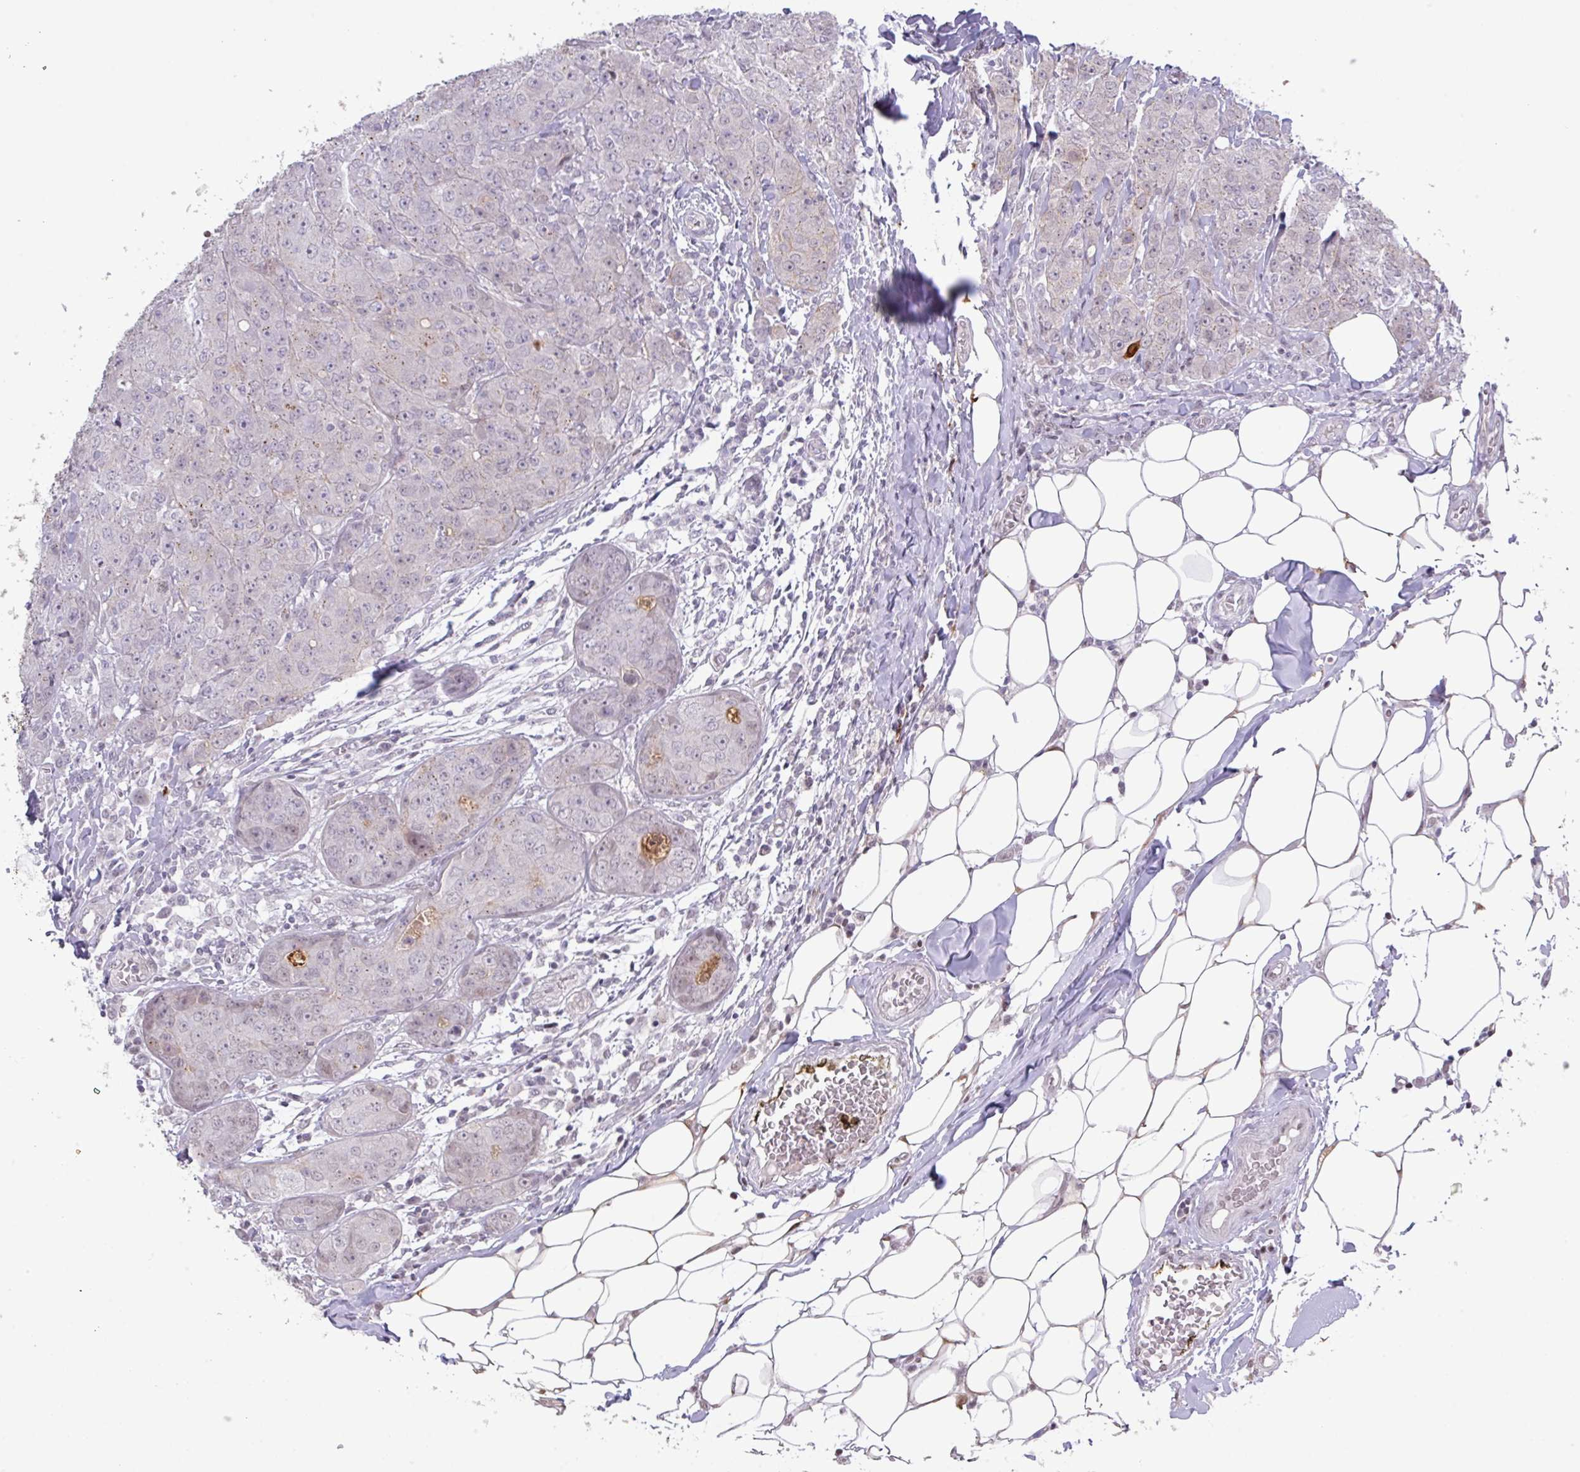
{"staining": {"intensity": "negative", "quantity": "none", "location": "none"}, "tissue": "breast cancer", "cell_type": "Tumor cells", "image_type": "cancer", "snomed": [{"axis": "morphology", "description": "Duct carcinoma"}, {"axis": "topography", "description": "Breast"}], "caption": "Tumor cells show no significant staining in breast cancer.", "gene": "ANKRD13B", "patient": {"sex": "female", "age": 43}}